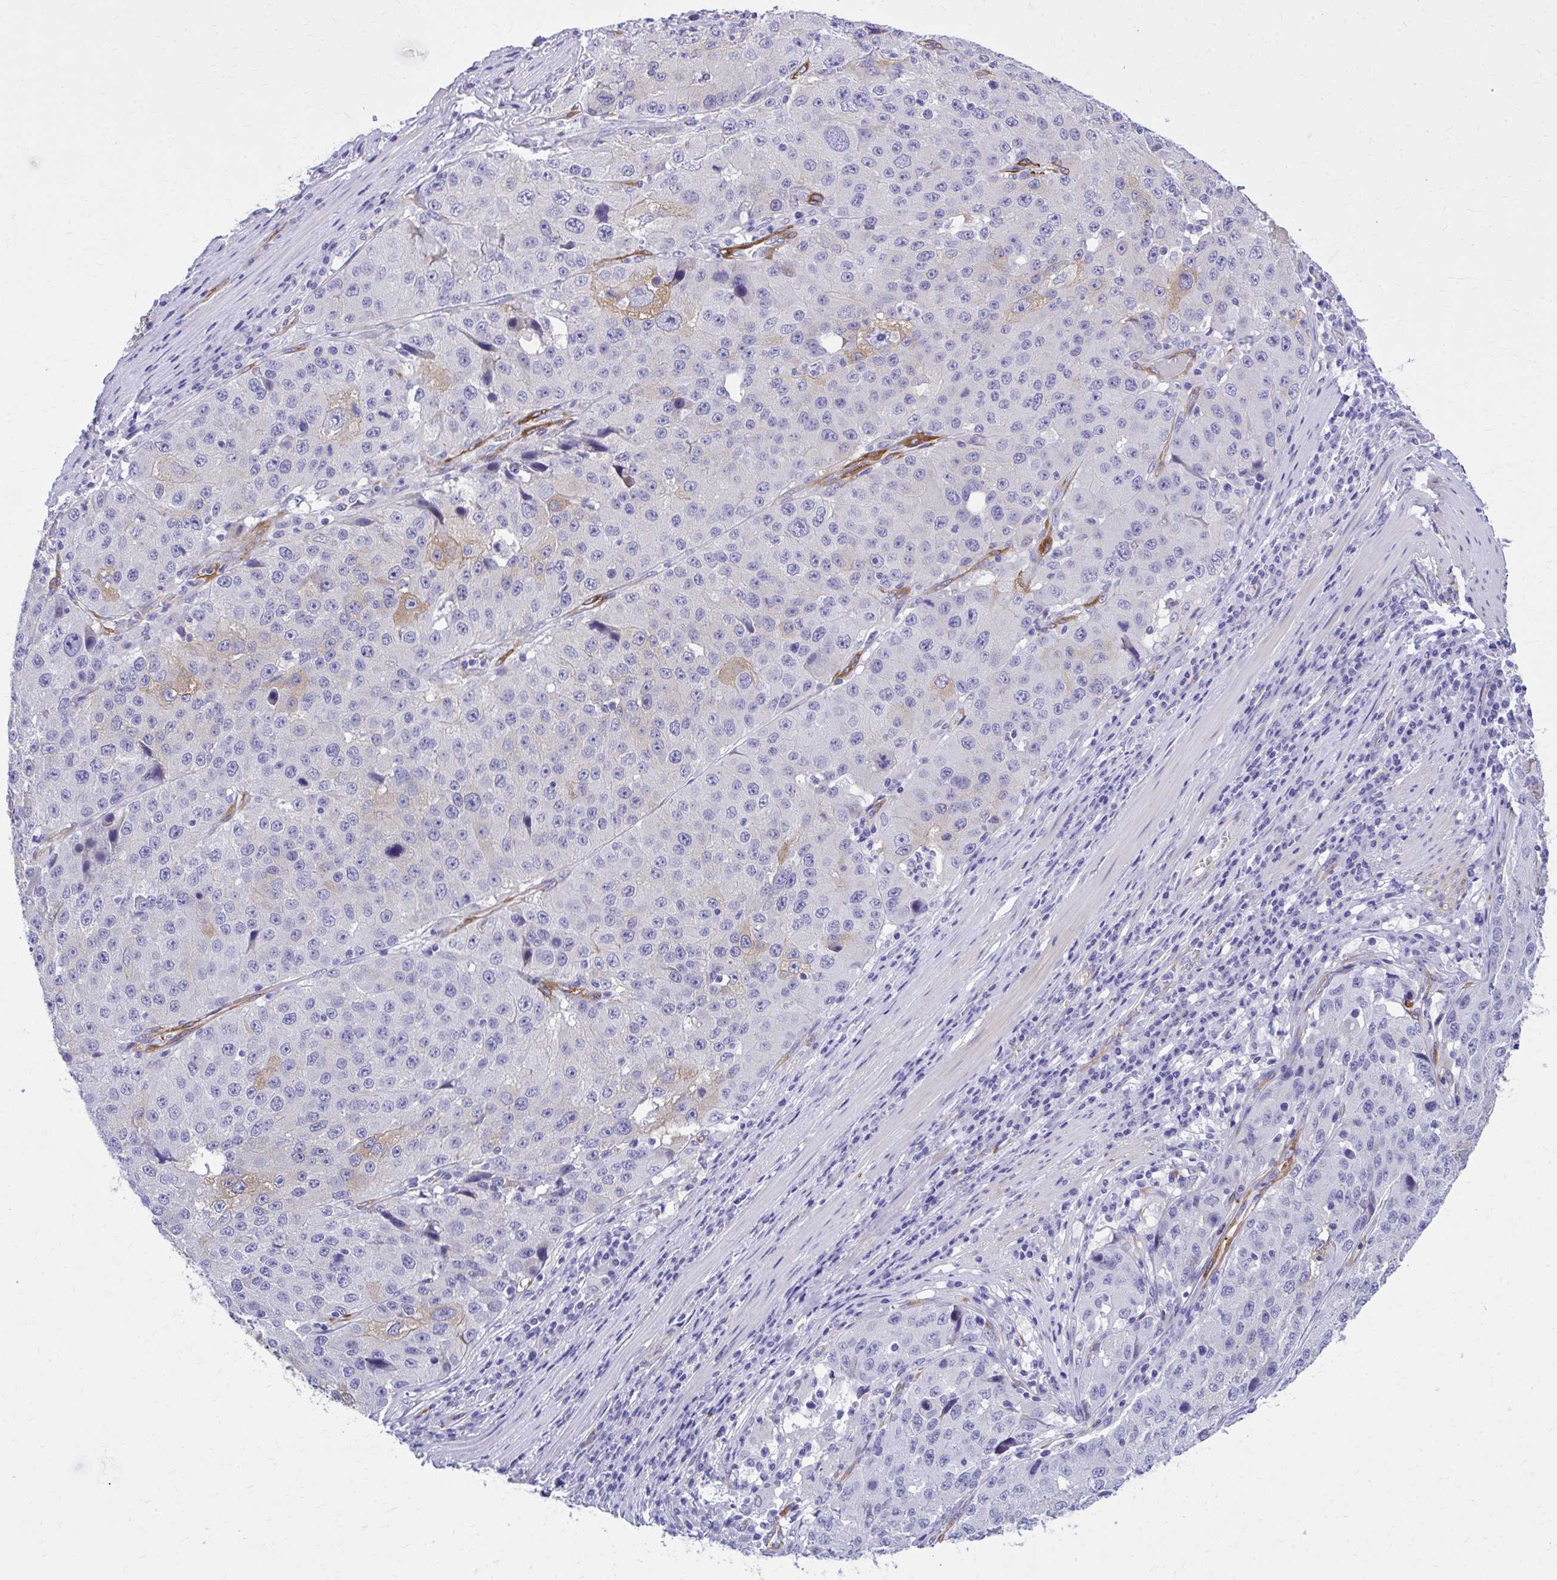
{"staining": {"intensity": "moderate", "quantity": "<25%", "location": "cytoplasmic/membranous"}, "tissue": "stomach cancer", "cell_type": "Tumor cells", "image_type": "cancer", "snomed": [{"axis": "morphology", "description": "Adenocarcinoma, NOS"}, {"axis": "topography", "description": "Stomach"}], "caption": "Approximately <25% of tumor cells in adenocarcinoma (stomach) demonstrate moderate cytoplasmic/membranous protein expression as visualized by brown immunohistochemical staining.", "gene": "EPB41L1", "patient": {"sex": "male", "age": 71}}